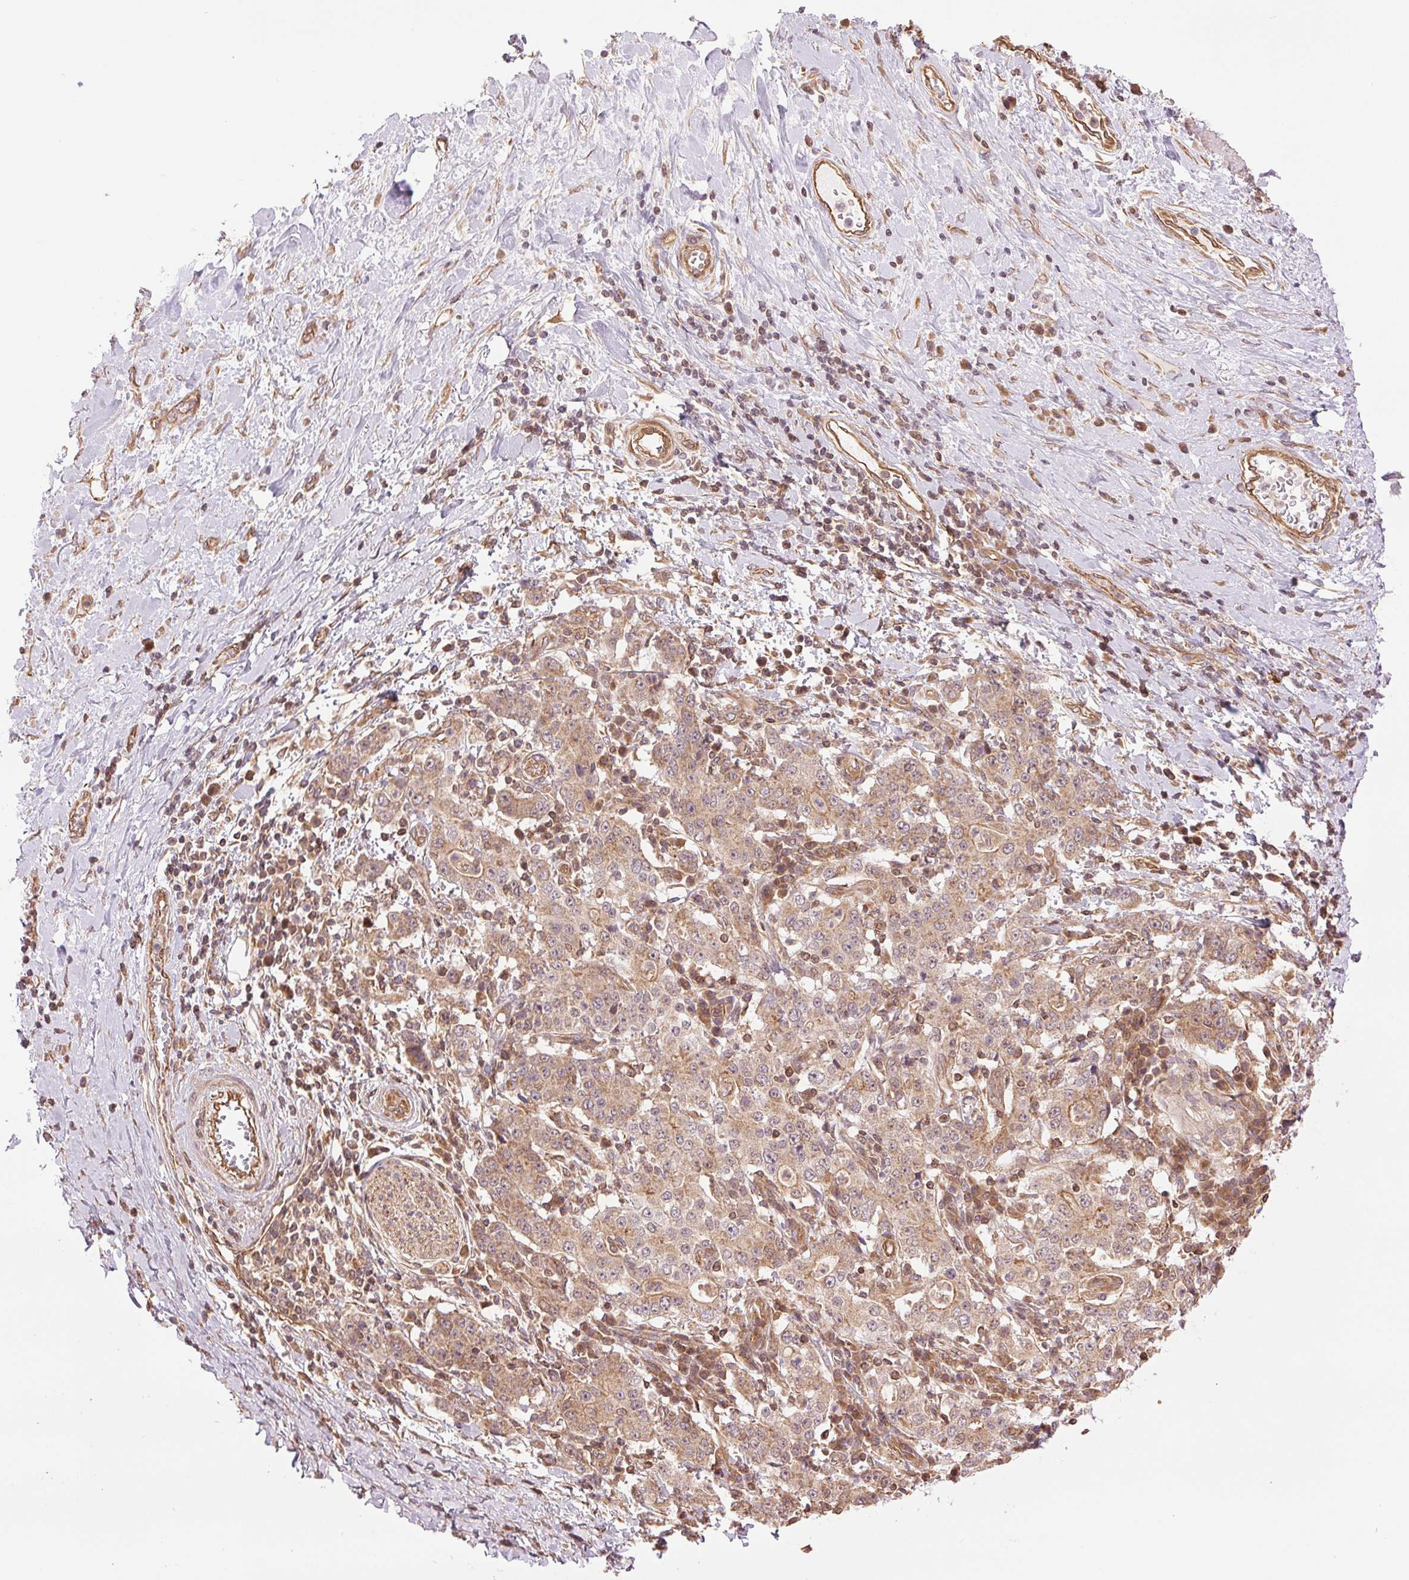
{"staining": {"intensity": "weak", "quantity": ">75%", "location": "cytoplasmic/membranous"}, "tissue": "stomach cancer", "cell_type": "Tumor cells", "image_type": "cancer", "snomed": [{"axis": "morphology", "description": "Normal tissue, NOS"}, {"axis": "morphology", "description": "Adenocarcinoma, NOS"}, {"axis": "topography", "description": "Stomach, upper"}, {"axis": "topography", "description": "Stomach"}], "caption": "Immunohistochemical staining of human adenocarcinoma (stomach) shows low levels of weak cytoplasmic/membranous protein positivity in approximately >75% of tumor cells.", "gene": "STARD7", "patient": {"sex": "male", "age": 59}}